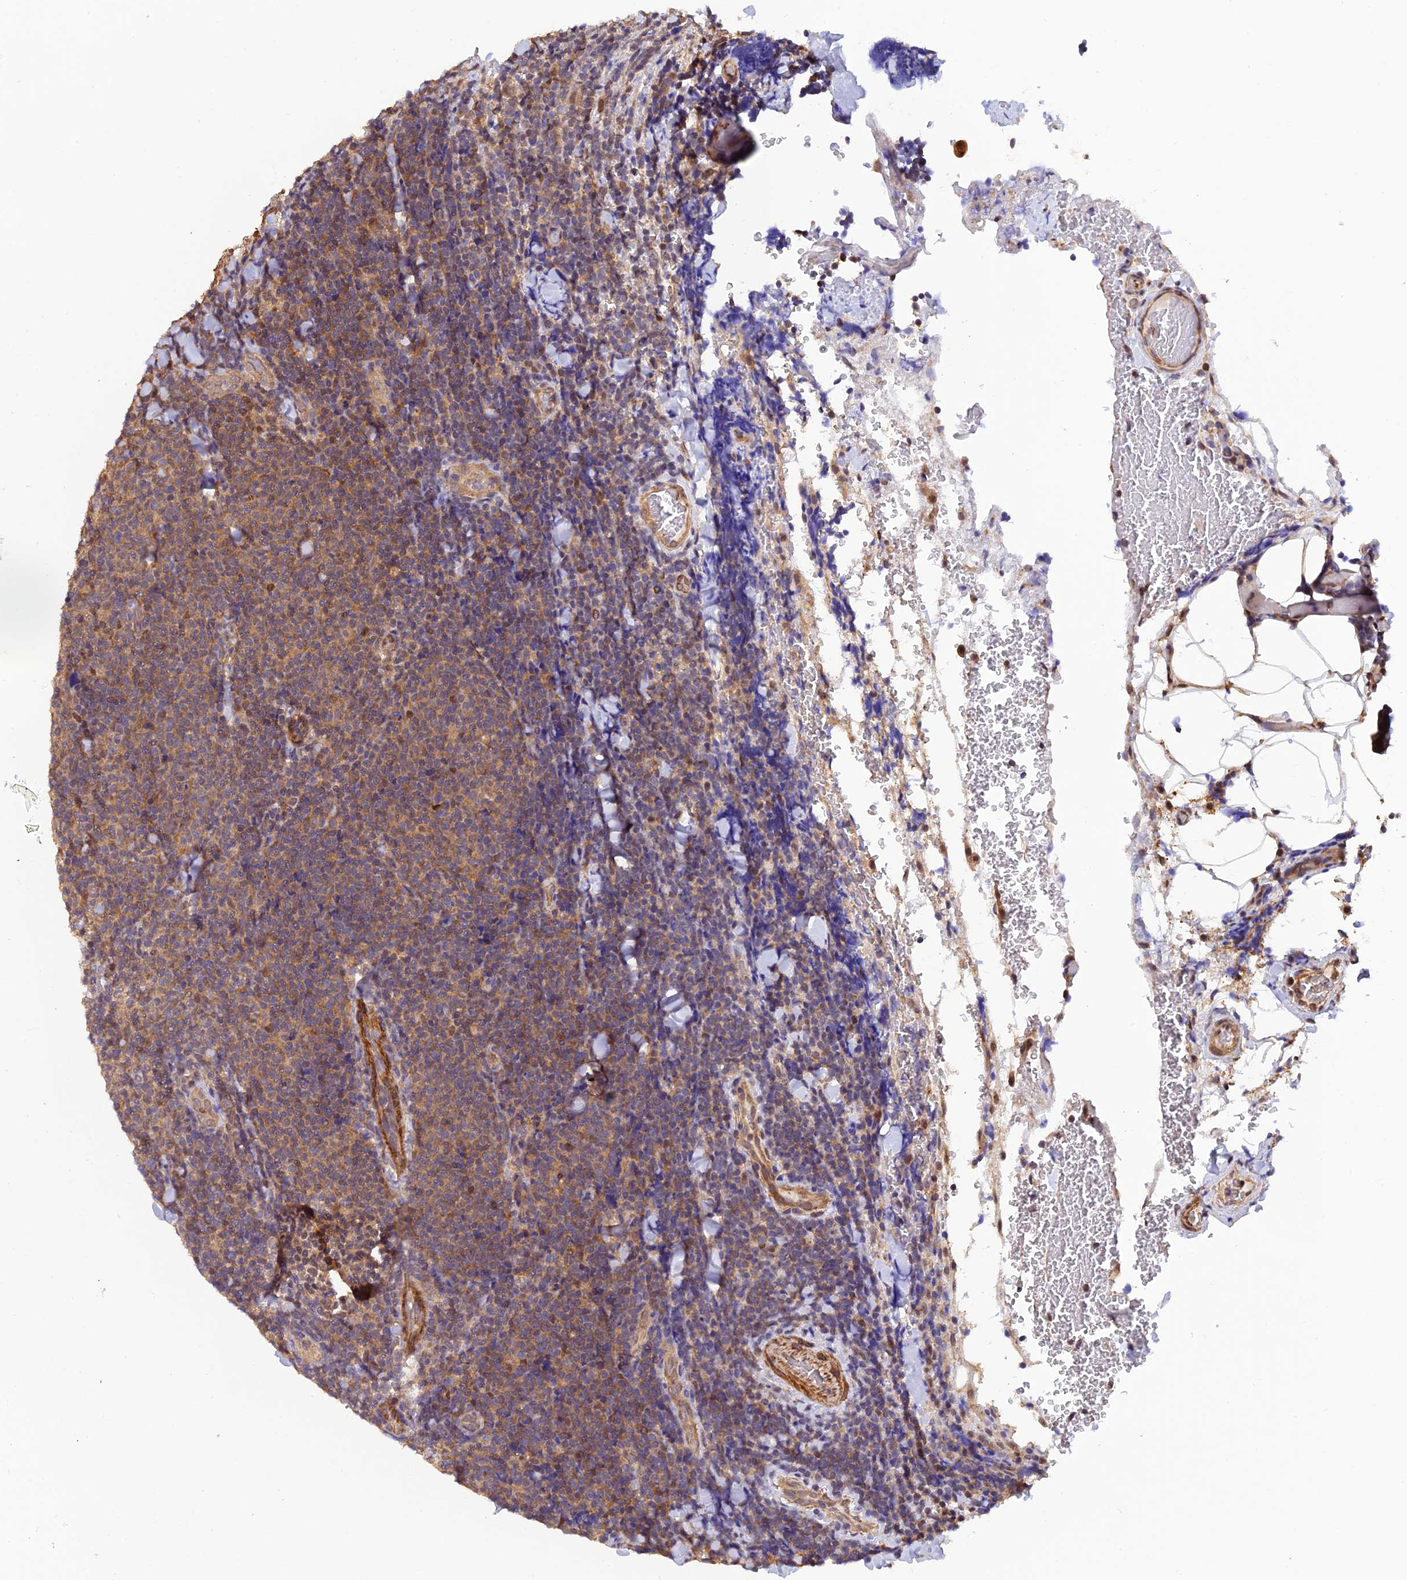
{"staining": {"intensity": "moderate", "quantity": "25%-75%", "location": "cytoplasmic/membranous"}, "tissue": "lymphoma", "cell_type": "Tumor cells", "image_type": "cancer", "snomed": [{"axis": "morphology", "description": "Malignant lymphoma, non-Hodgkin's type, Low grade"}, {"axis": "topography", "description": "Lymph node"}], "caption": "Moderate cytoplasmic/membranous expression is seen in about 25%-75% of tumor cells in lymphoma. (IHC, brightfield microscopy, high magnification).", "gene": "PSMB3", "patient": {"sex": "male", "age": 66}}